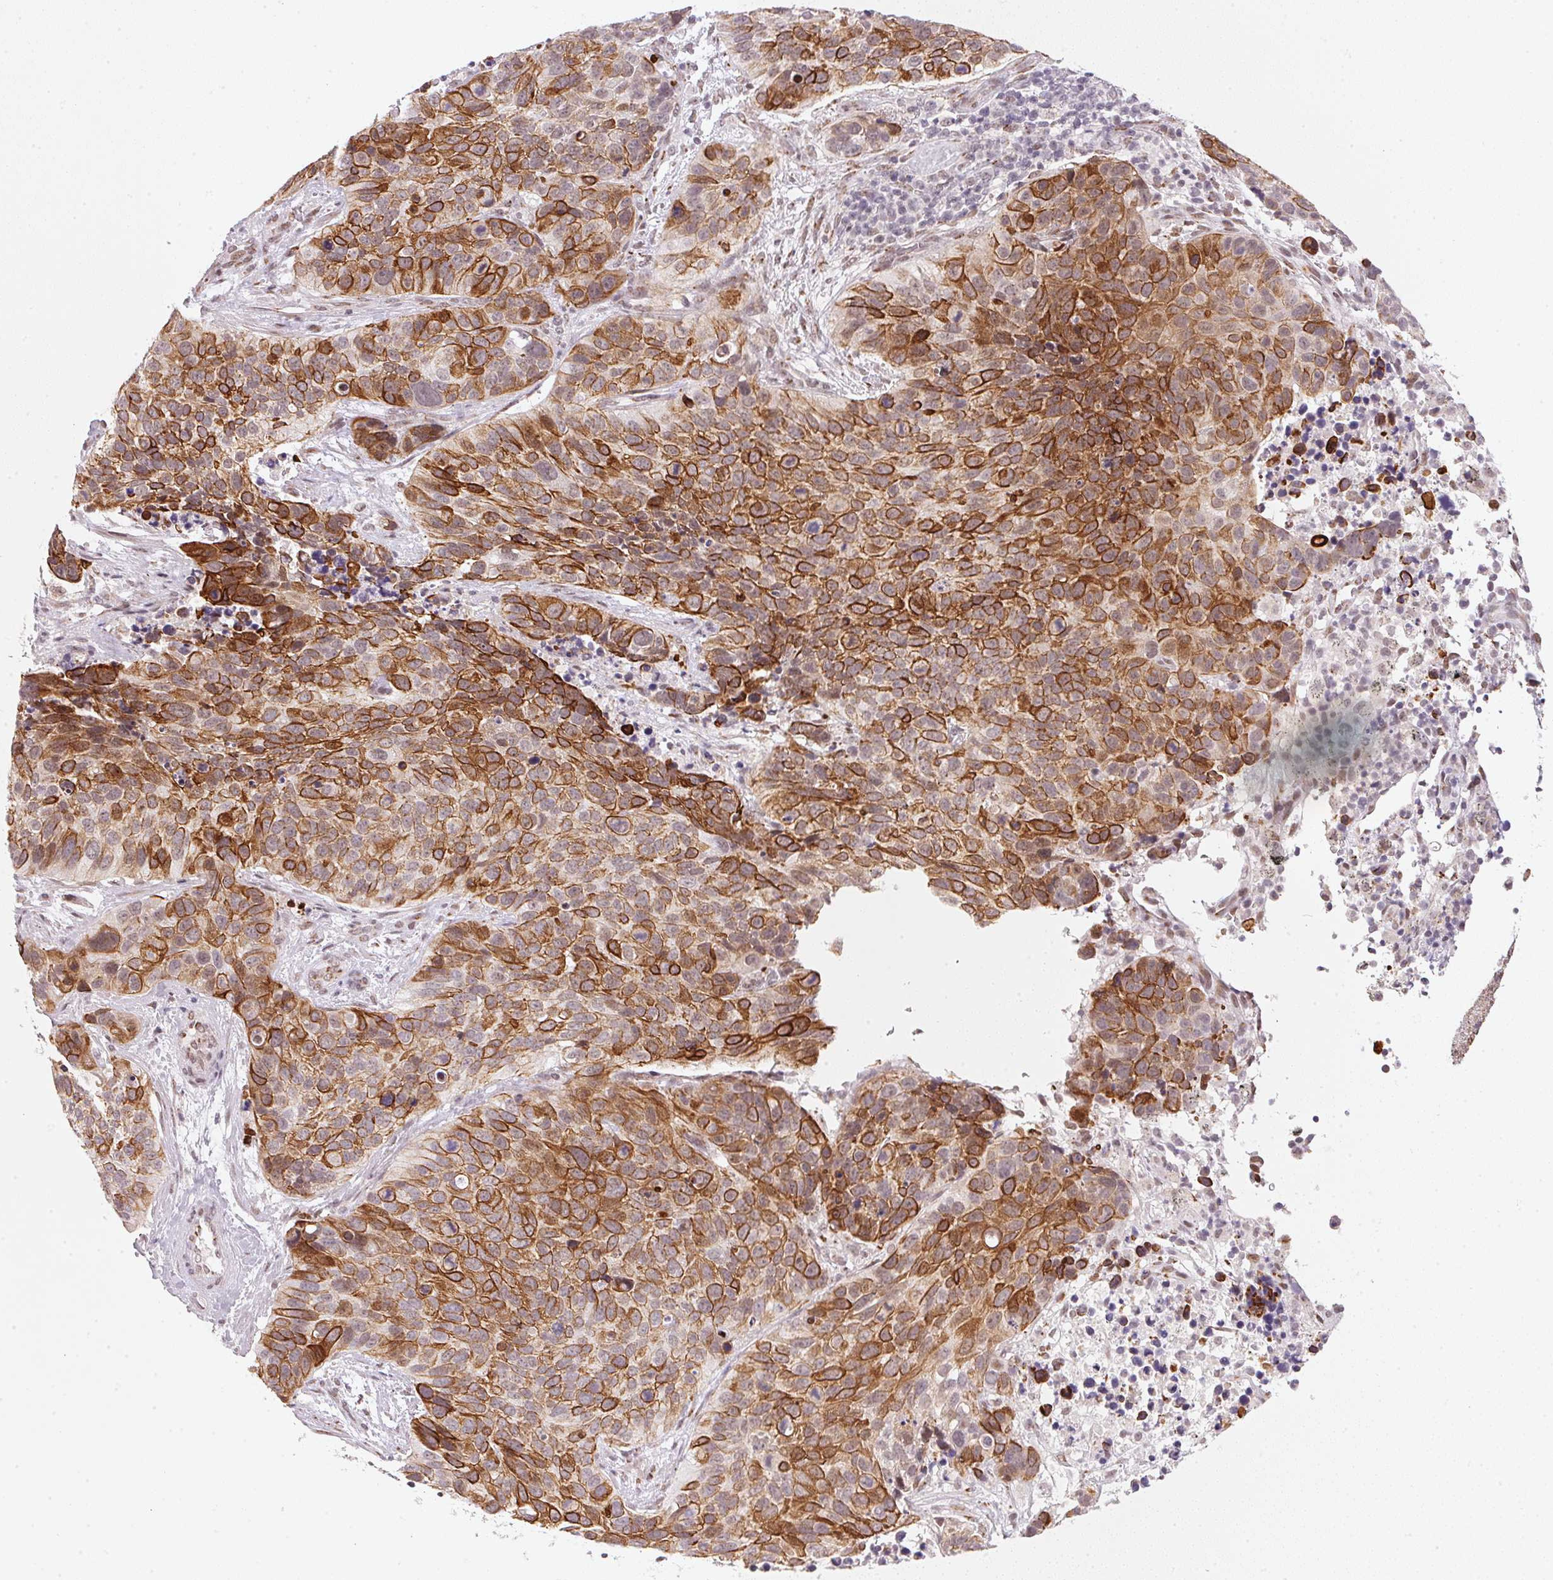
{"staining": {"intensity": "strong", "quantity": ">75%", "location": "cytoplasmic/membranous"}, "tissue": "lung cancer", "cell_type": "Tumor cells", "image_type": "cancer", "snomed": [{"axis": "morphology", "description": "Squamous cell carcinoma, NOS"}, {"axis": "topography", "description": "Lung"}], "caption": "Lung squamous cell carcinoma stained with a brown dye reveals strong cytoplasmic/membranous positive positivity in about >75% of tumor cells.", "gene": "RAB22A", "patient": {"sex": "male", "age": 62}}